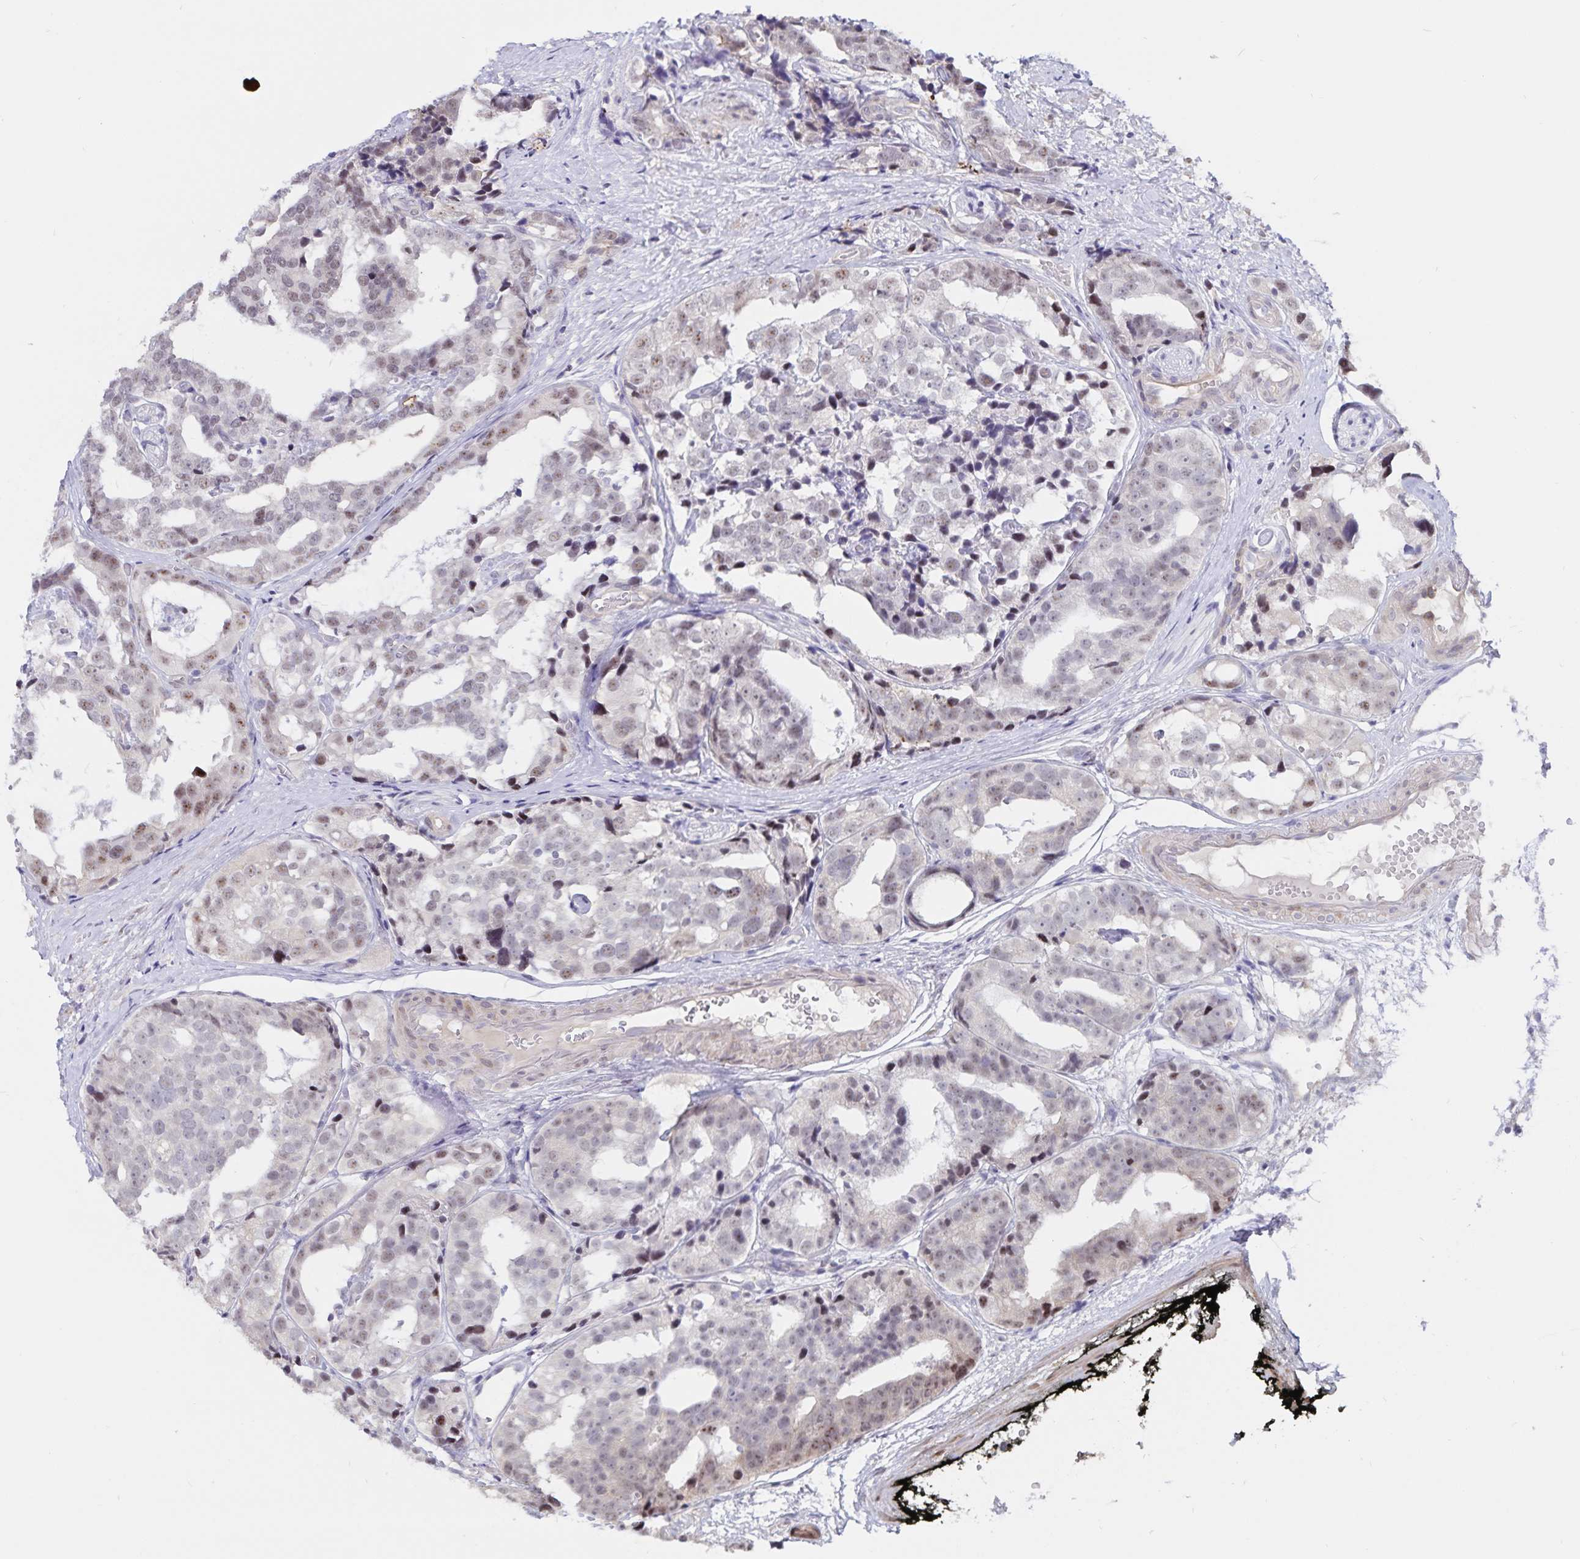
{"staining": {"intensity": "weak", "quantity": "25%-75%", "location": "nuclear"}, "tissue": "prostate cancer", "cell_type": "Tumor cells", "image_type": "cancer", "snomed": [{"axis": "morphology", "description": "Adenocarcinoma, High grade"}, {"axis": "topography", "description": "Prostate"}], "caption": "The immunohistochemical stain labels weak nuclear staining in tumor cells of prostate cancer (adenocarcinoma (high-grade)) tissue.", "gene": "ATP2A2", "patient": {"sex": "male", "age": 71}}